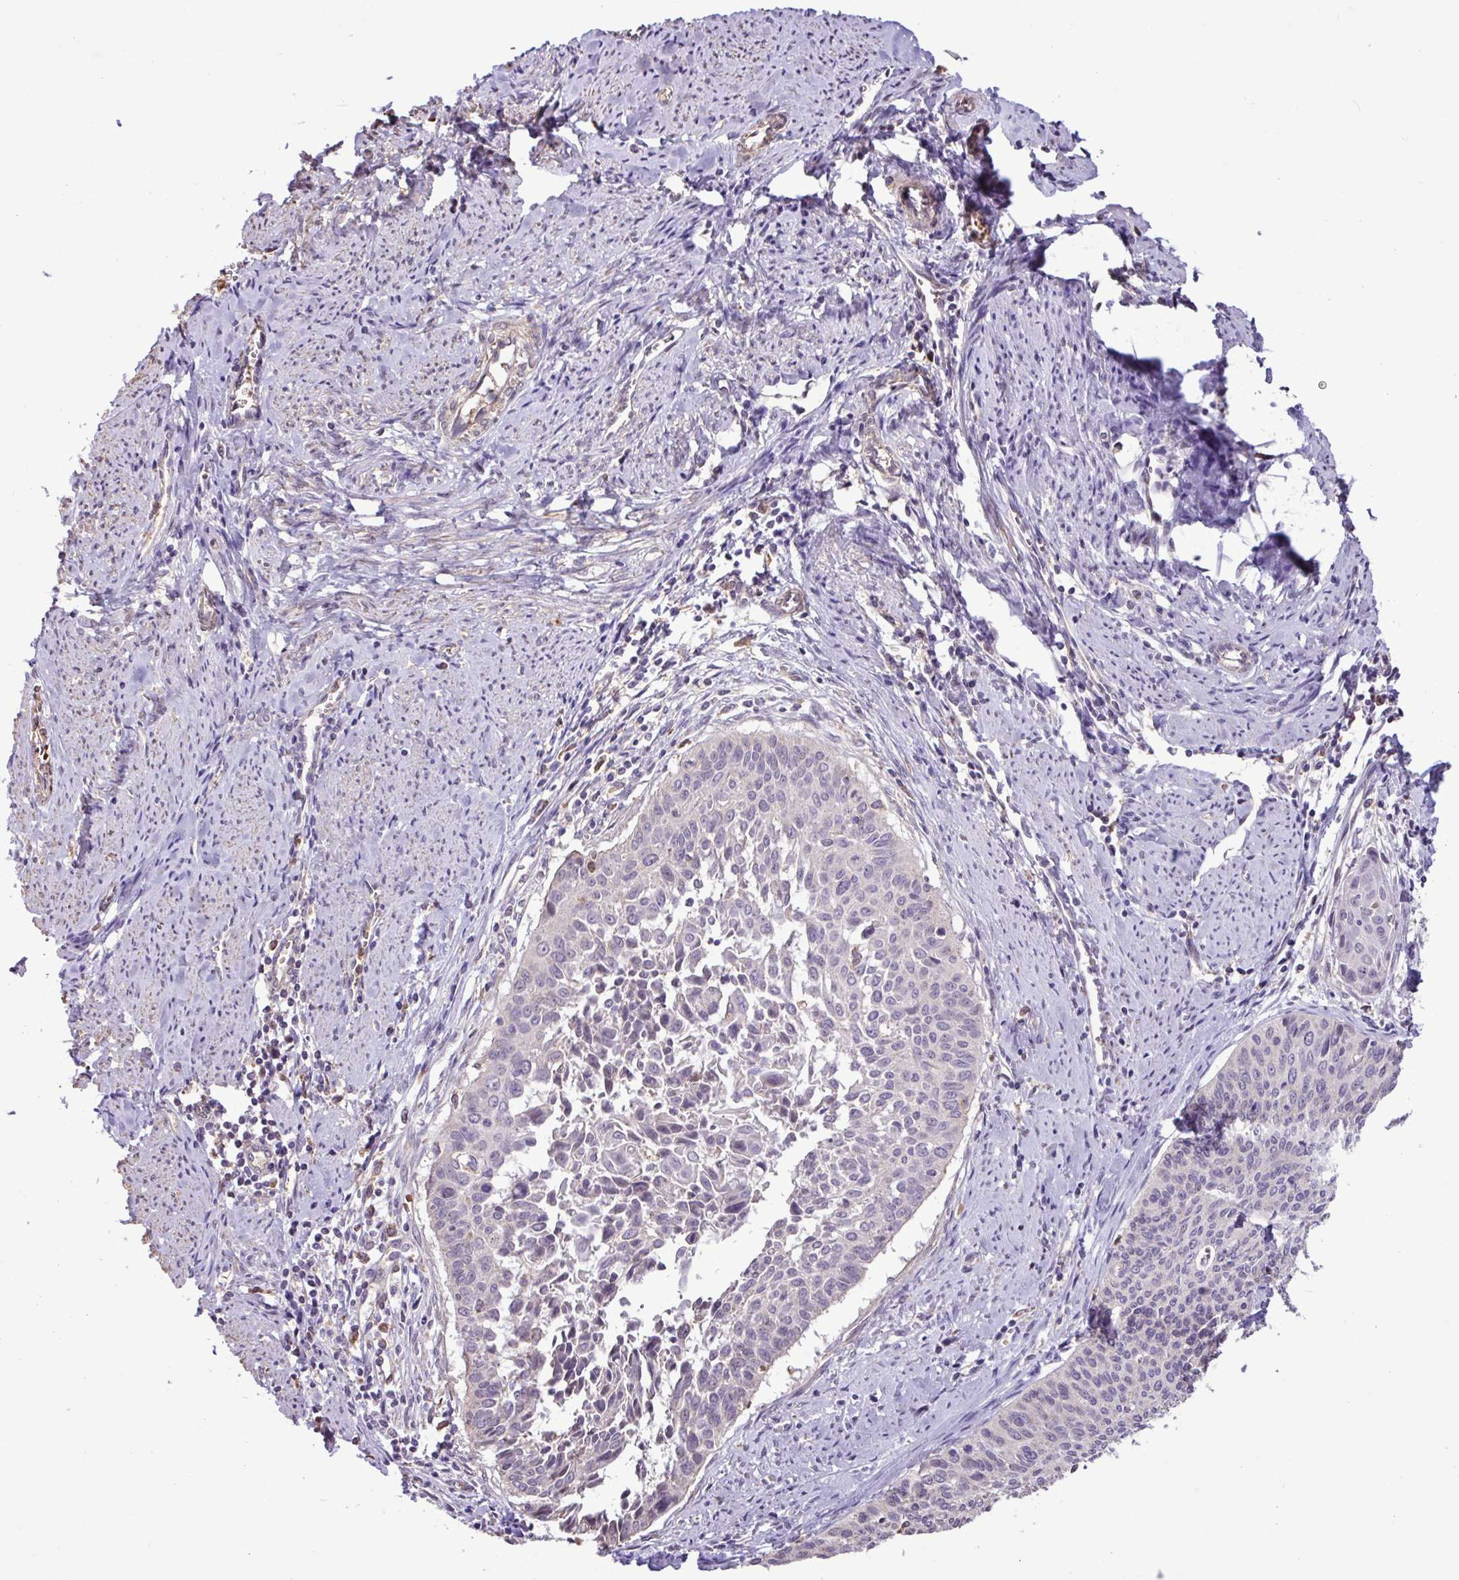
{"staining": {"intensity": "negative", "quantity": "none", "location": "none"}, "tissue": "cervical cancer", "cell_type": "Tumor cells", "image_type": "cancer", "snomed": [{"axis": "morphology", "description": "Squamous cell carcinoma, NOS"}, {"axis": "topography", "description": "Cervix"}], "caption": "This micrograph is of cervical cancer (squamous cell carcinoma) stained with immunohistochemistry to label a protein in brown with the nuclei are counter-stained blue. There is no positivity in tumor cells.", "gene": "CHST11", "patient": {"sex": "female", "age": 55}}